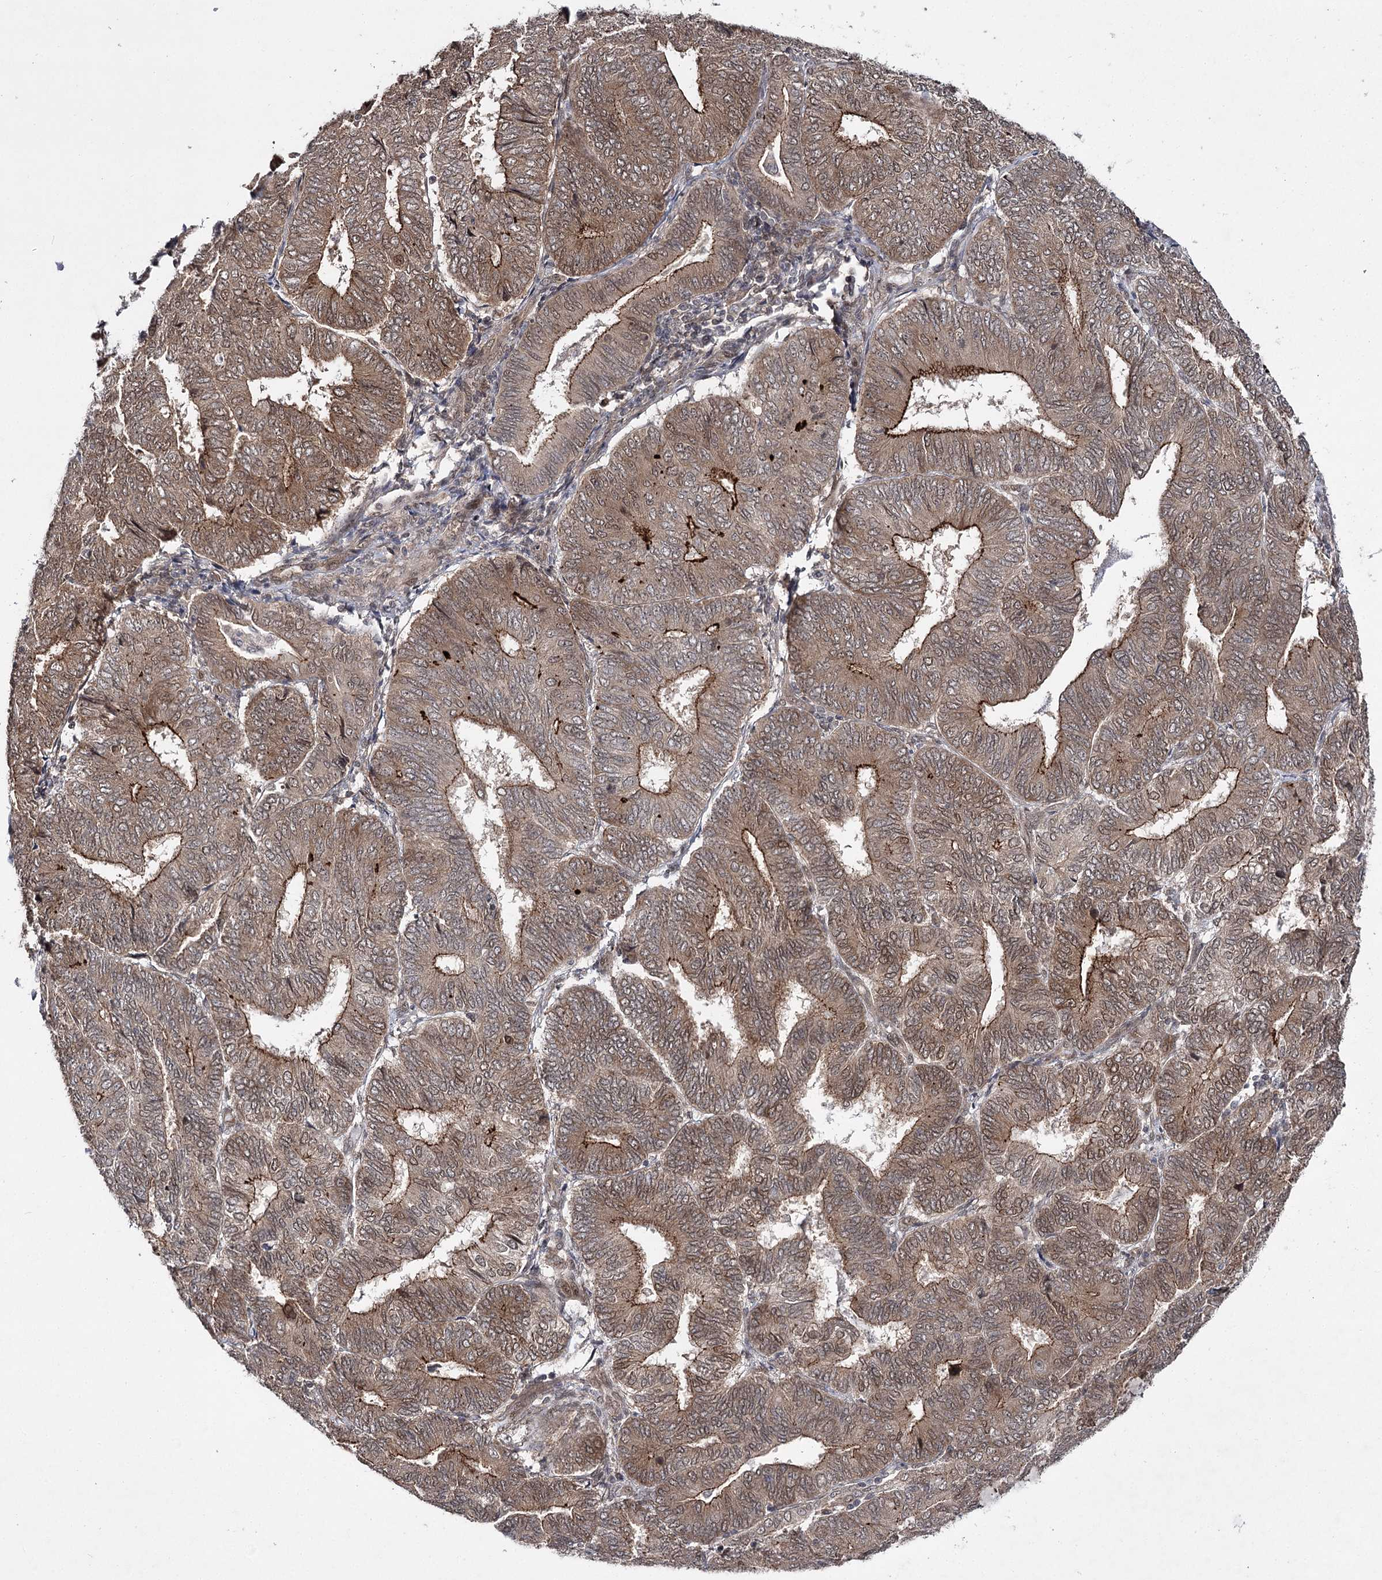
{"staining": {"intensity": "moderate", "quantity": ">75%", "location": "cytoplasmic/membranous,nuclear"}, "tissue": "endometrial cancer", "cell_type": "Tumor cells", "image_type": "cancer", "snomed": [{"axis": "morphology", "description": "Adenocarcinoma, NOS"}, {"axis": "topography", "description": "Endometrium"}], "caption": "Adenocarcinoma (endometrial) stained with DAB (3,3'-diaminobenzidine) IHC demonstrates medium levels of moderate cytoplasmic/membranous and nuclear expression in about >75% of tumor cells.", "gene": "DCUN1D4", "patient": {"sex": "female", "age": 81}}